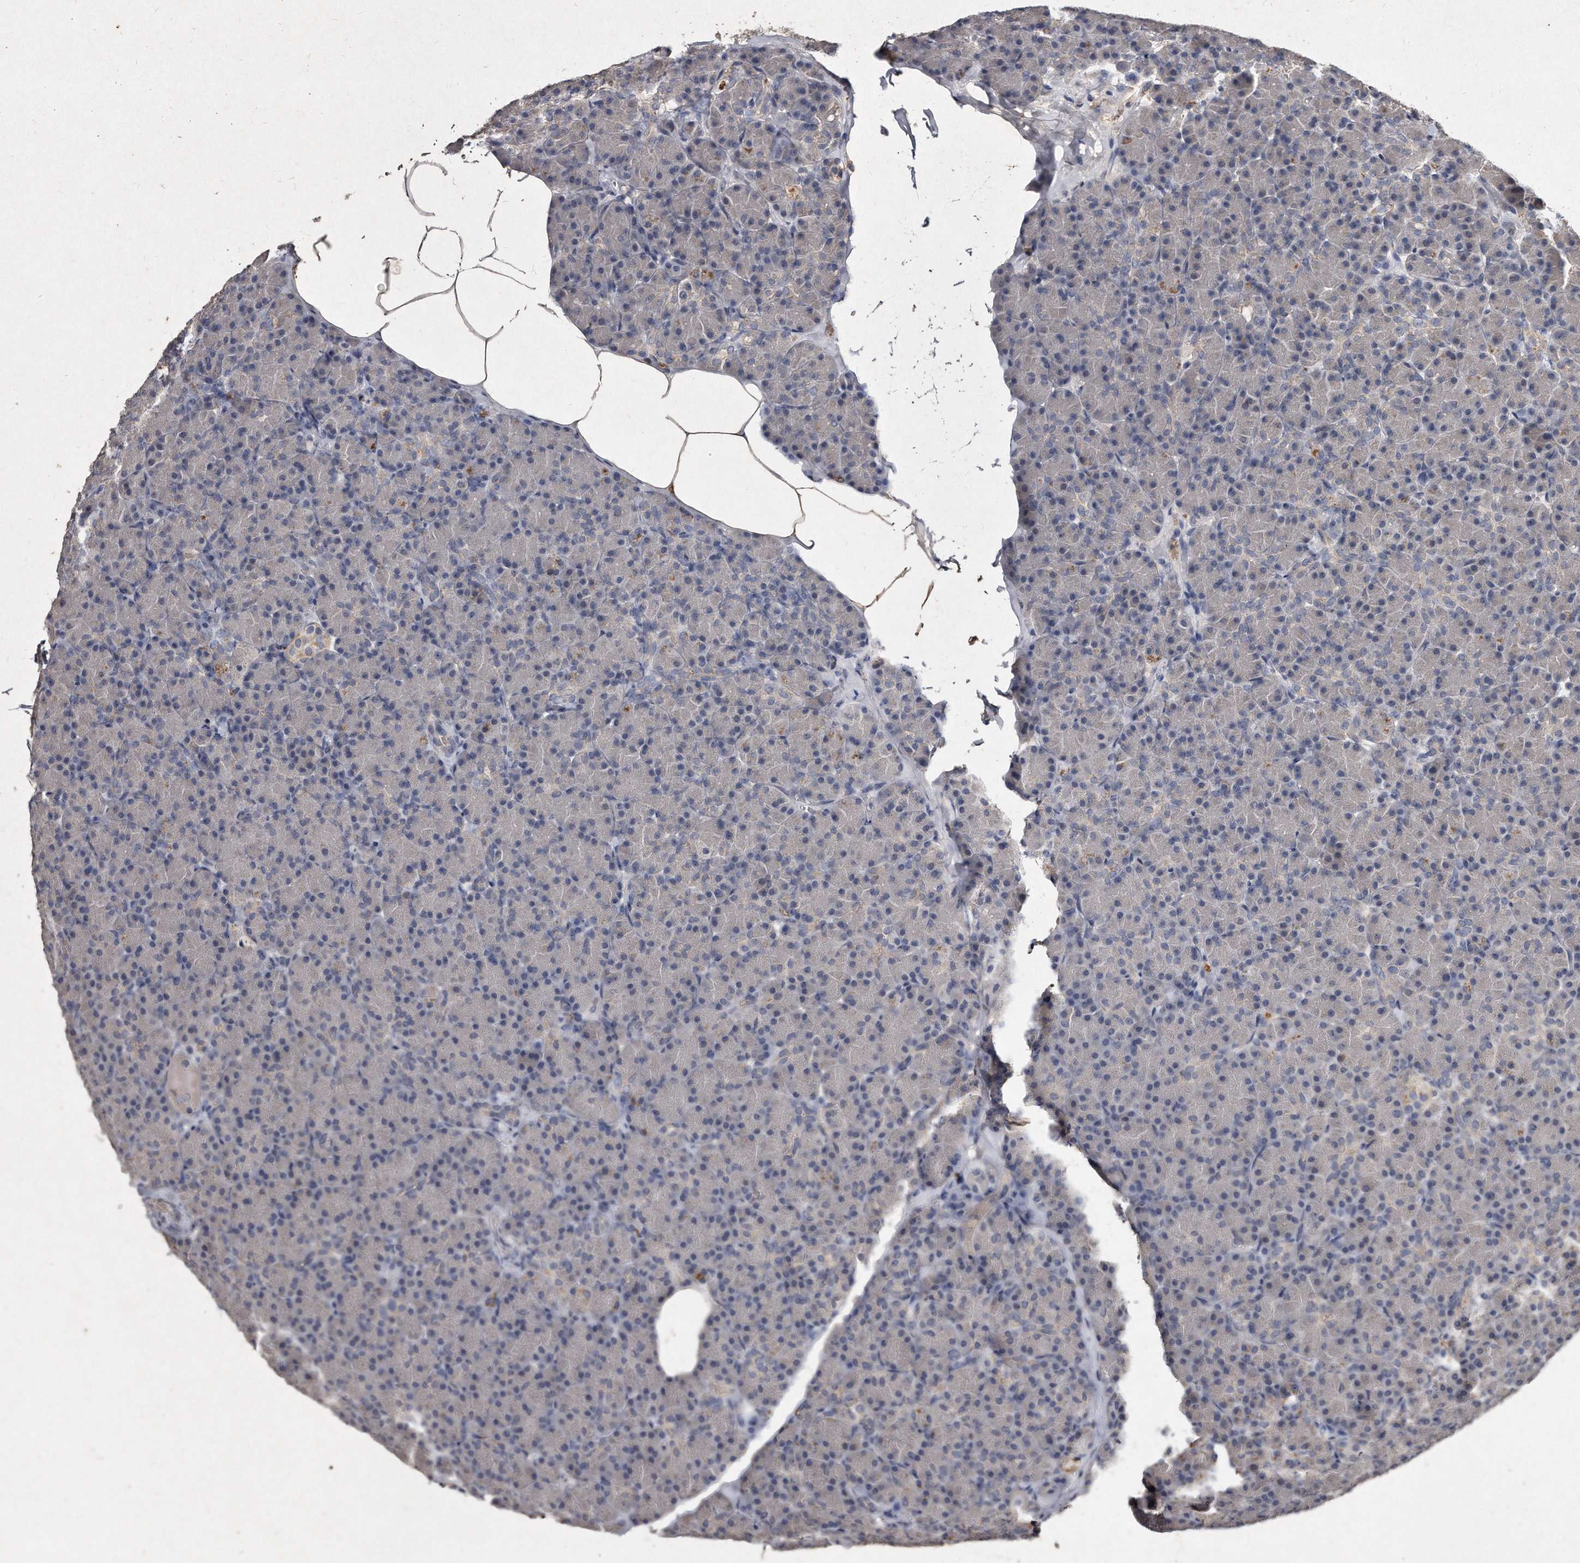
{"staining": {"intensity": "negative", "quantity": "none", "location": "none"}, "tissue": "pancreas", "cell_type": "Exocrine glandular cells", "image_type": "normal", "snomed": [{"axis": "morphology", "description": "Normal tissue, NOS"}, {"axis": "topography", "description": "Pancreas"}], "caption": "Pancreas was stained to show a protein in brown. There is no significant expression in exocrine glandular cells. (Stains: DAB (3,3'-diaminobenzidine) immunohistochemistry with hematoxylin counter stain, Microscopy: brightfield microscopy at high magnification).", "gene": "KLHDC3", "patient": {"sex": "female", "age": 43}}